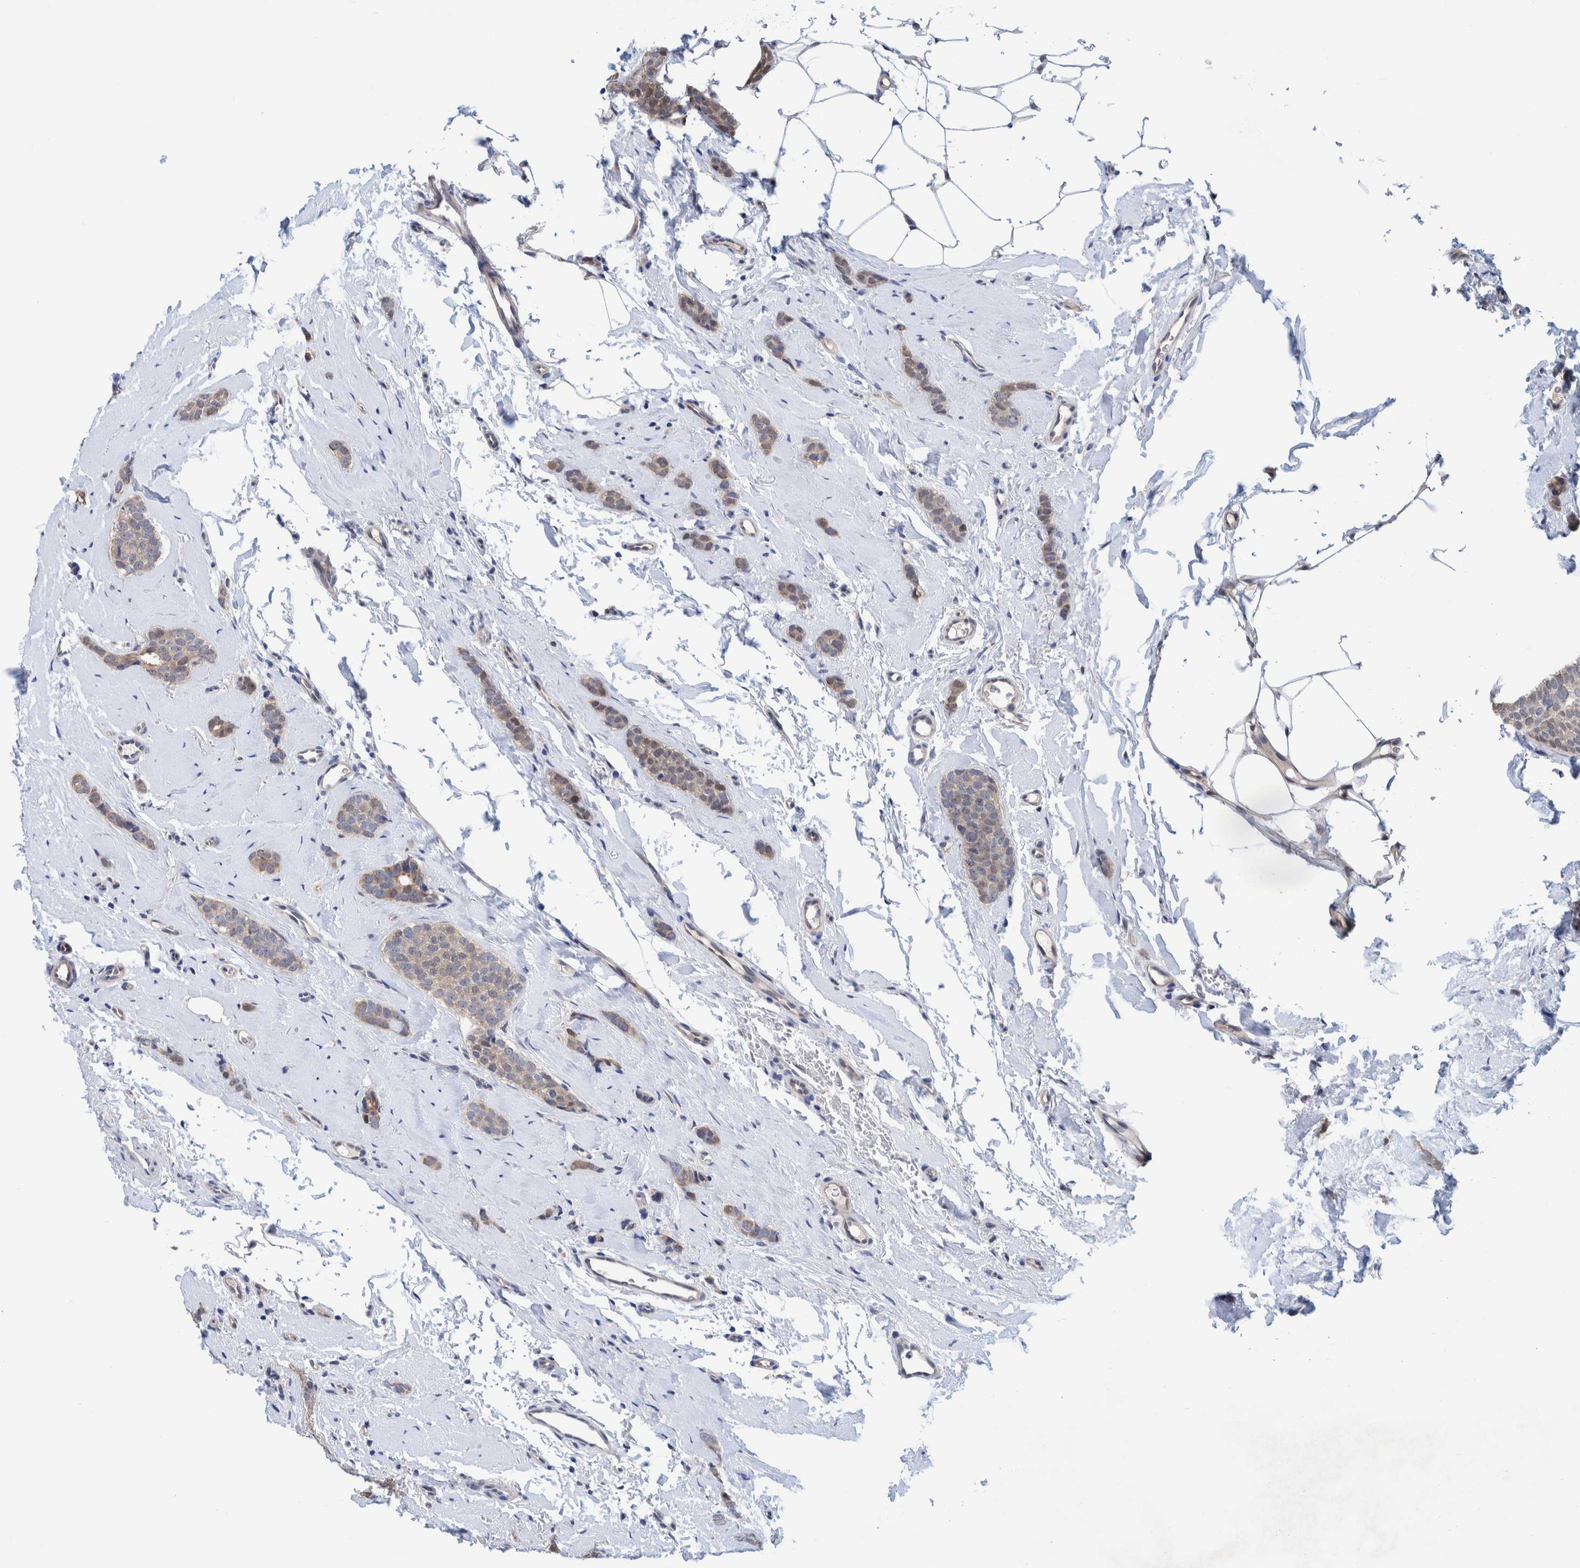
{"staining": {"intensity": "weak", "quantity": ">75%", "location": "cytoplasmic/membranous"}, "tissue": "breast cancer", "cell_type": "Tumor cells", "image_type": "cancer", "snomed": [{"axis": "morphology", "description": "Lobular carcinoma"}, {"axis": "topography", "description": "Skin"}, {"axis": "topography", "description": "Breast"}], "caption": "The immunohistochemical stain labels weak cytoplasmic/membranous staining in tumor cells of breast cancer tissue.", "gene": "PFAS", "patient": {"sex": "female", "age": 46}}